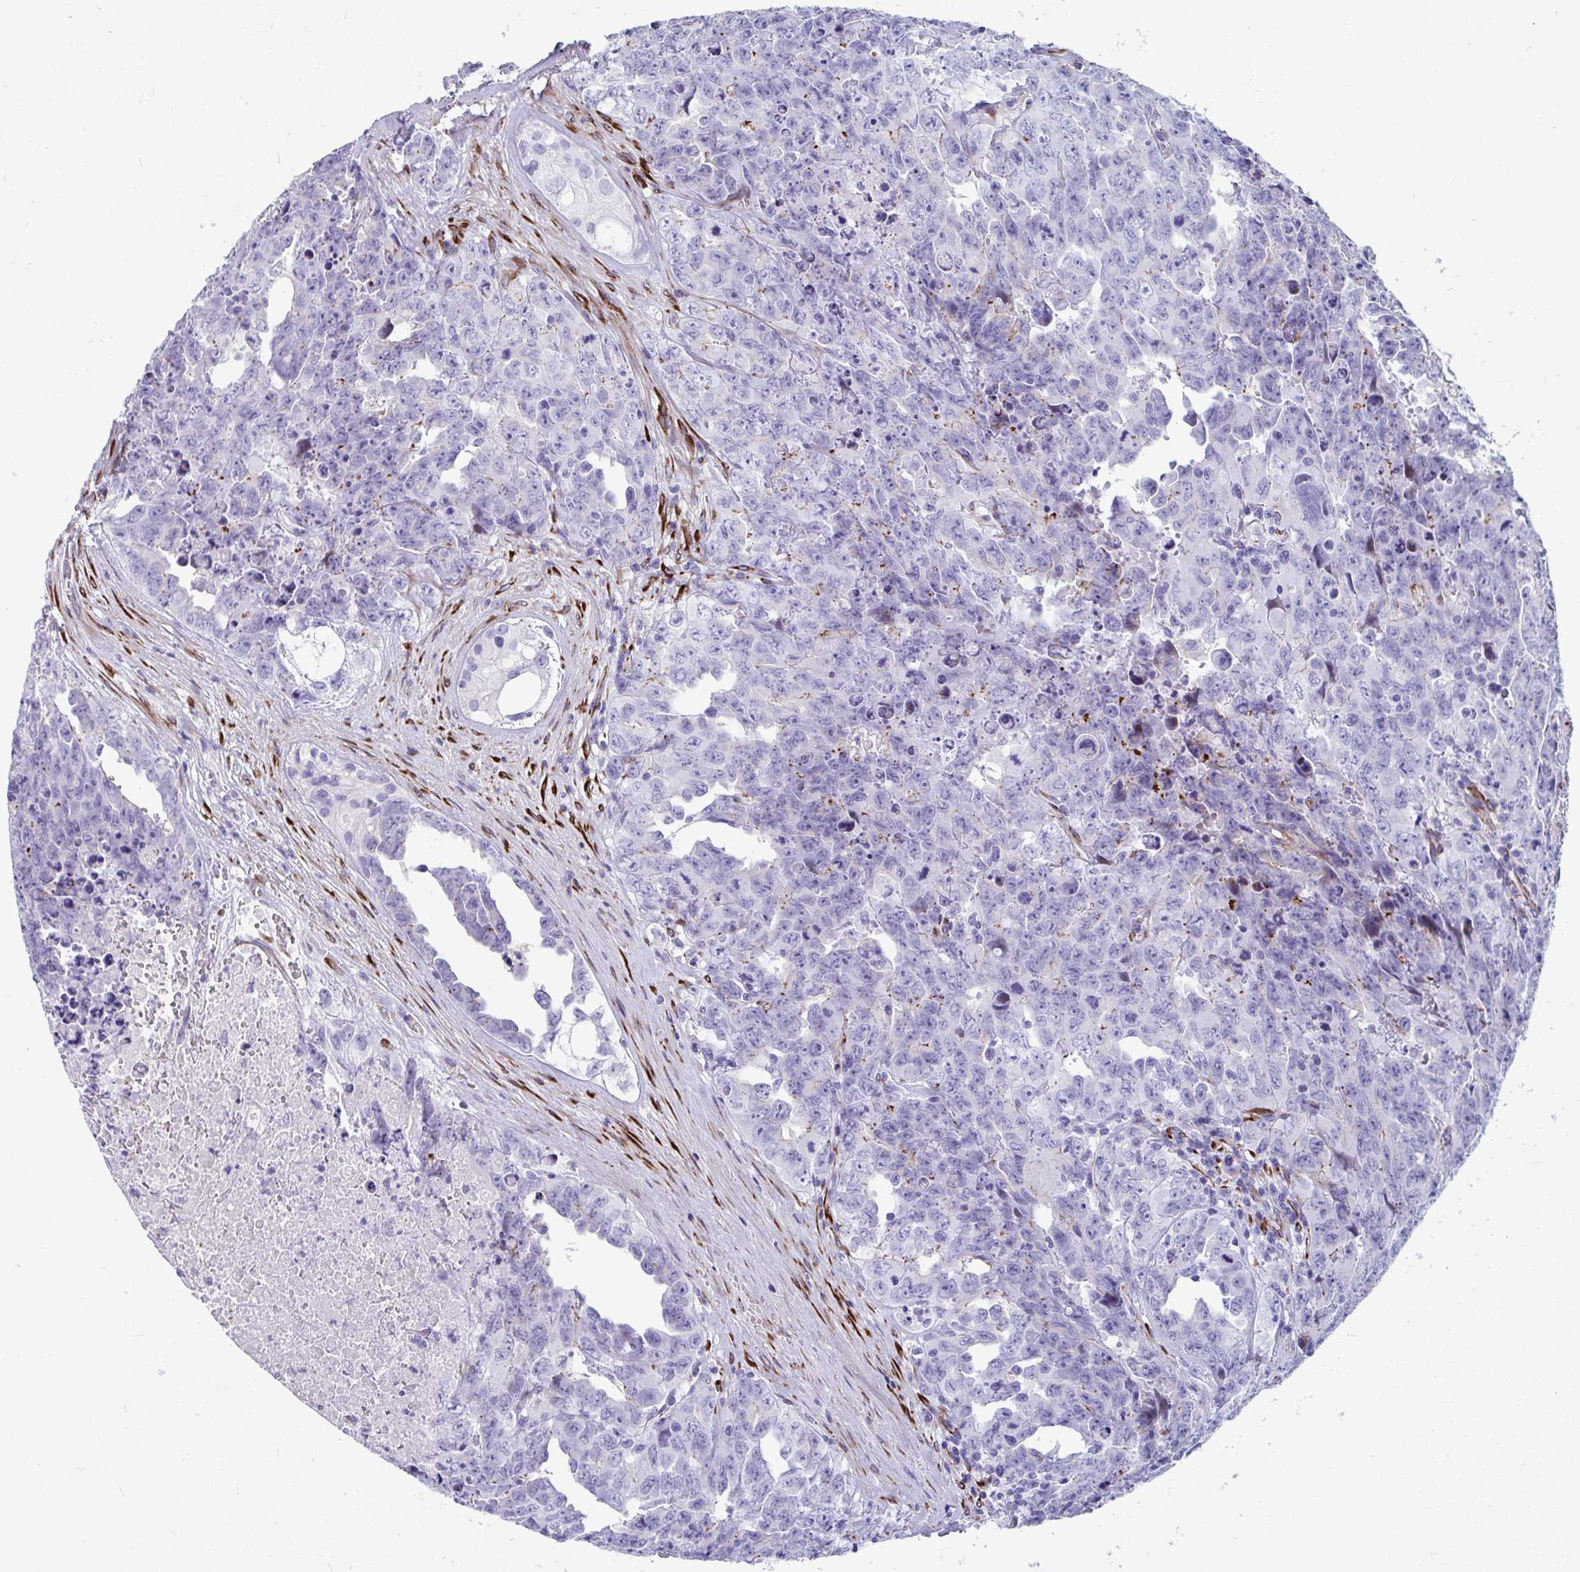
{"staining": {"intensity": "negative", "quantity": "none", "location": "none"}, "tissue": "testis cancer", "cell_type": "Tumor cells", "image_type": "cancer", "snomed": [{"axis": "morphology", "description": "Carcinoma, Embryonal, NOS"}, {"axis": "topography", "description": "Testis"}], "caption": "A histopathology image of human testis embryonal carcinoma is negative for staining in tumor cells.", "gene": "GRXCR2", "patient": {"sex": "male", "age": 24}}